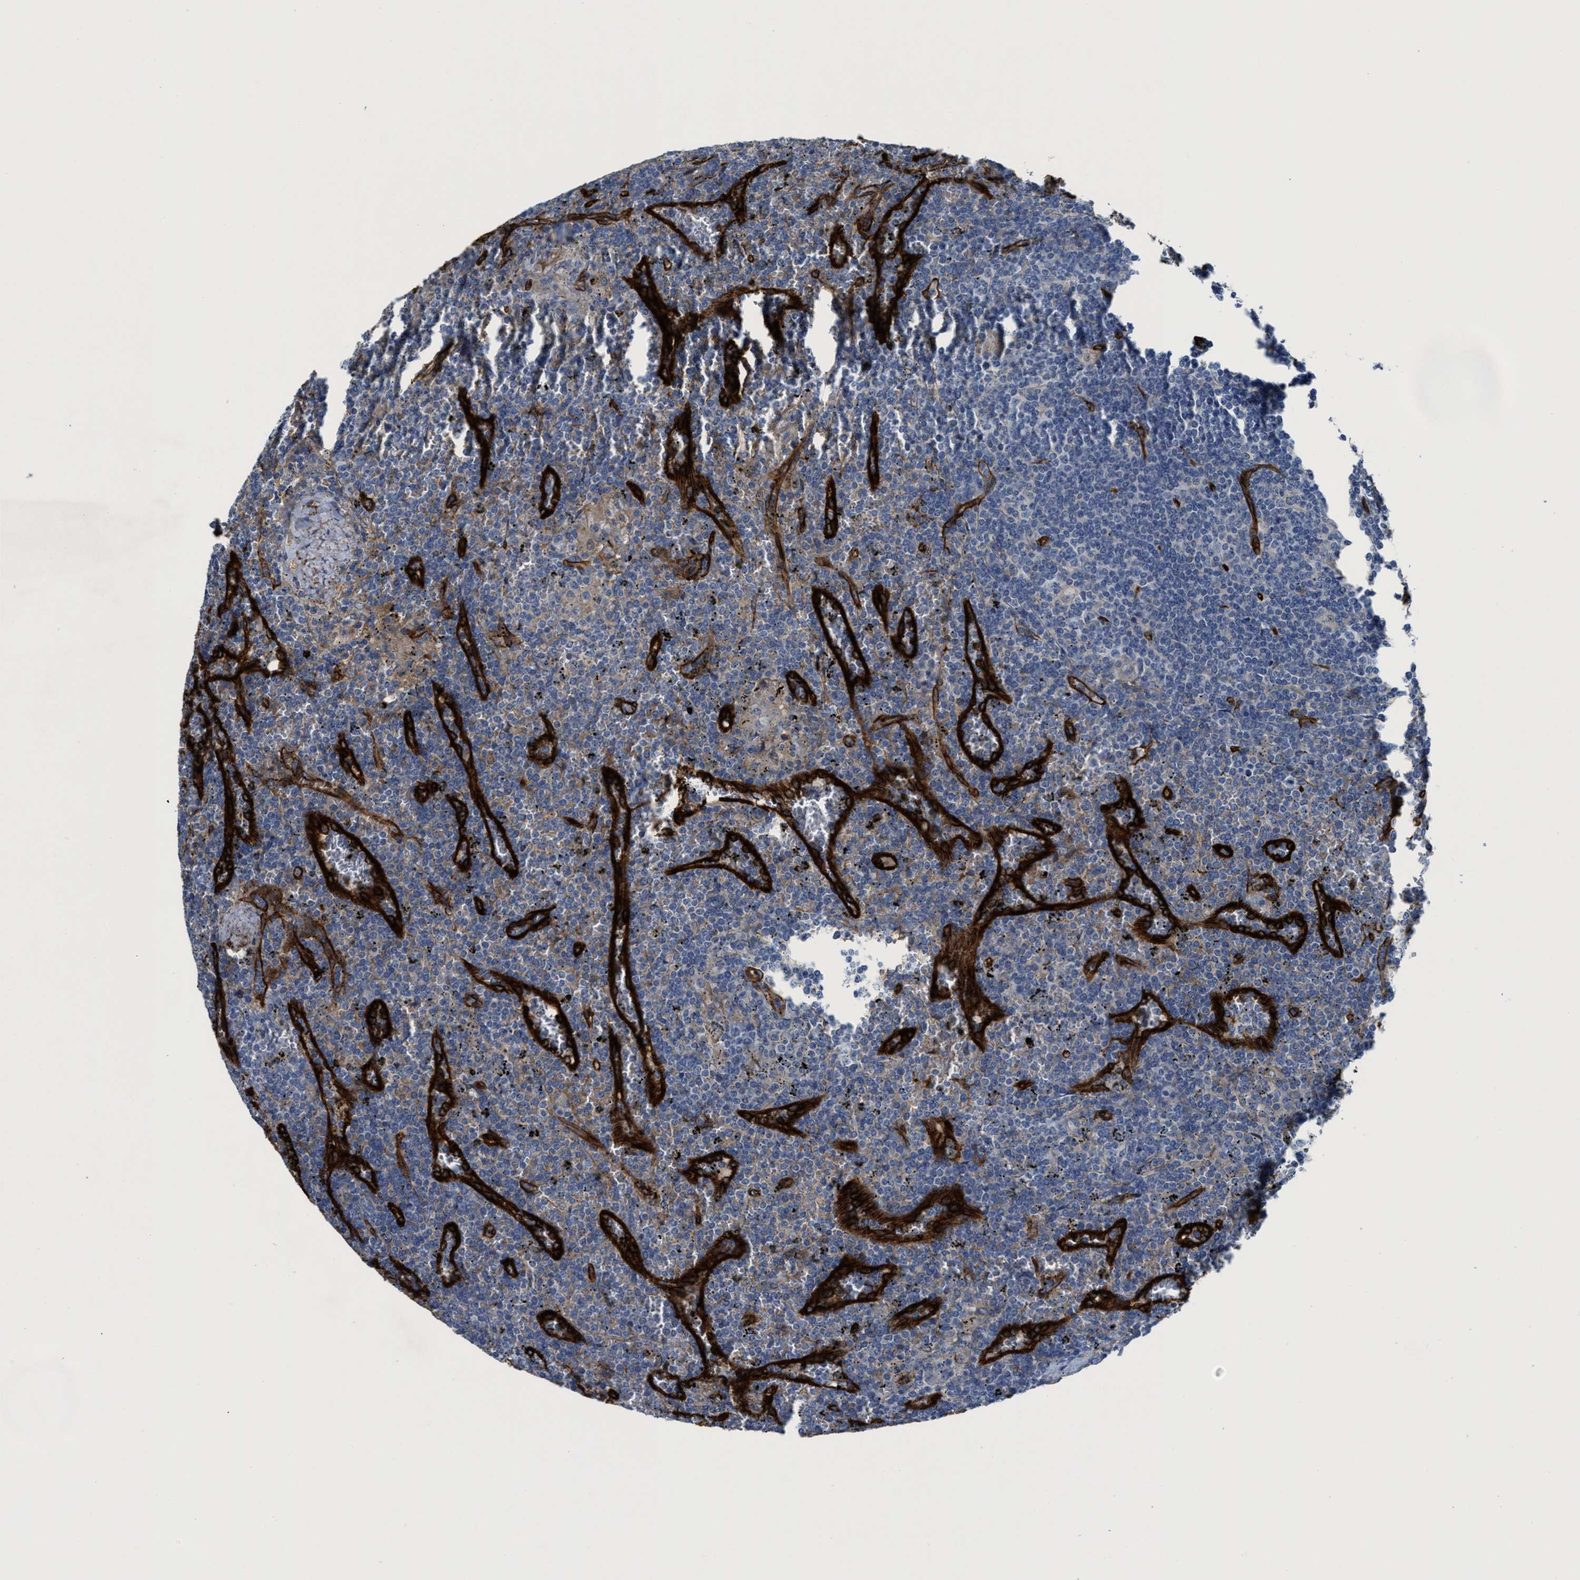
{"staining": {"intensity": "negative", "quantity": "none", "location": "none"}, "tissue": "lymphoma", "cell_type": "Tumor cells", "image_type": "cancer", "snomed": [{"axis": "morphology", "description": "Malignant lymphoma, non-Hodgkin's type, Low grade"}, {"axis": "topography", "description": "Spleen"}], "caption": "This is an immunohistochemistry (IHC) image of human low-grade malignant lymphoma, non-Hodgkin's type. There is no positivity in tumor cells.", "gene": "NAB1", "patient": {"sex": "female", "age": 19}}